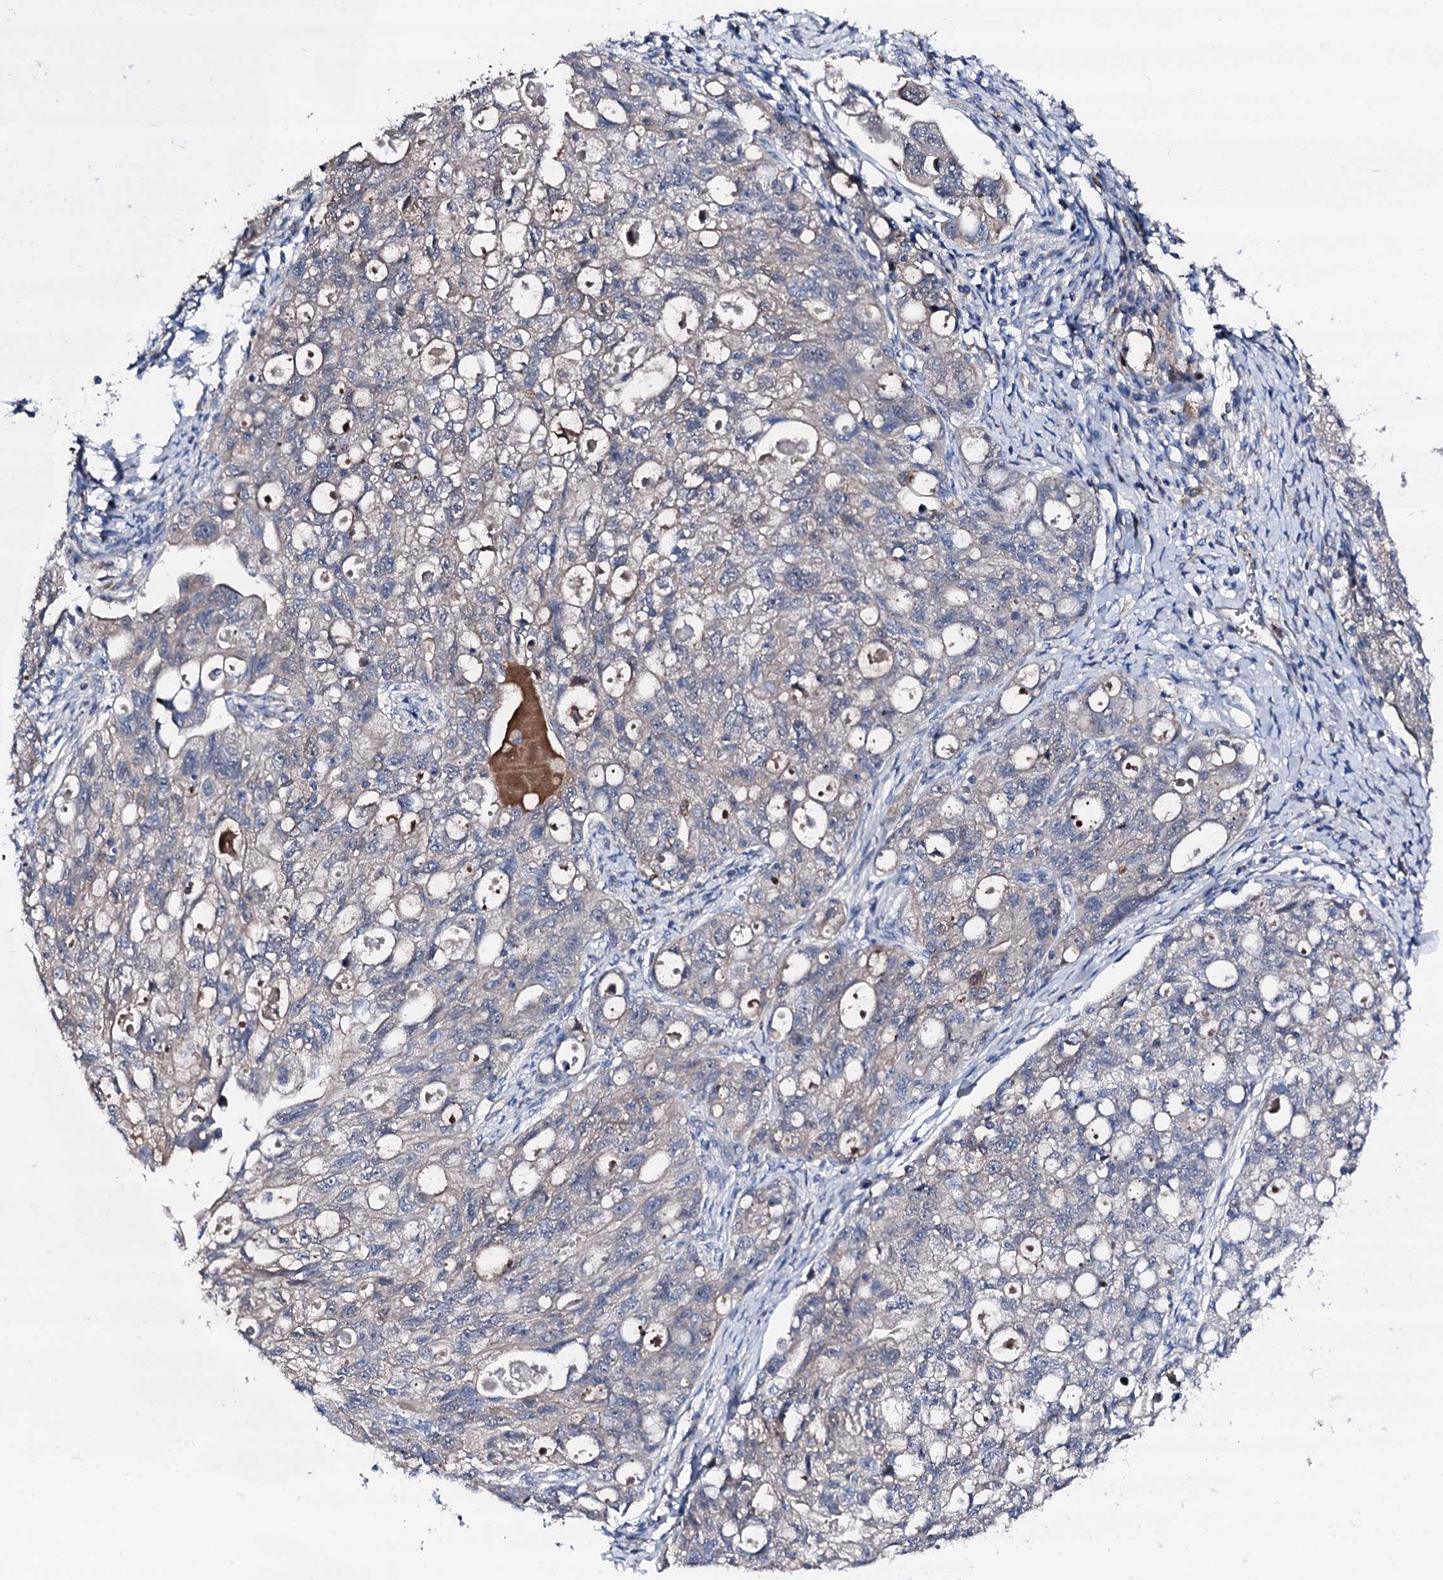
{"staining": {"intensity": "weak", "quantity": "<25%", "location": "cytoplasmic/membranous"}, "tissue": "ovarian cancer", "cell_type": "Tumor cells", "image_type": "cancer", "snomed": [{"axis": "morphology", "description": "Carcinoma, NOS"}, {"axis": "morphology", "description": "Cystadenocarcinoma, serous, NOS"}, {"axis": "topography", "description": "Ovary"}], "caption": "There is no significant expression in tumor cells of ovarian cancer (carcinoma). The staining was performed using DAB to visualize the protein expression in brown, while the nuclei were stained in blue with hematoxylin (Magnification: 20x).", "gene": "TRAFD1", "patient": {"sex": "female", "age": 69}}